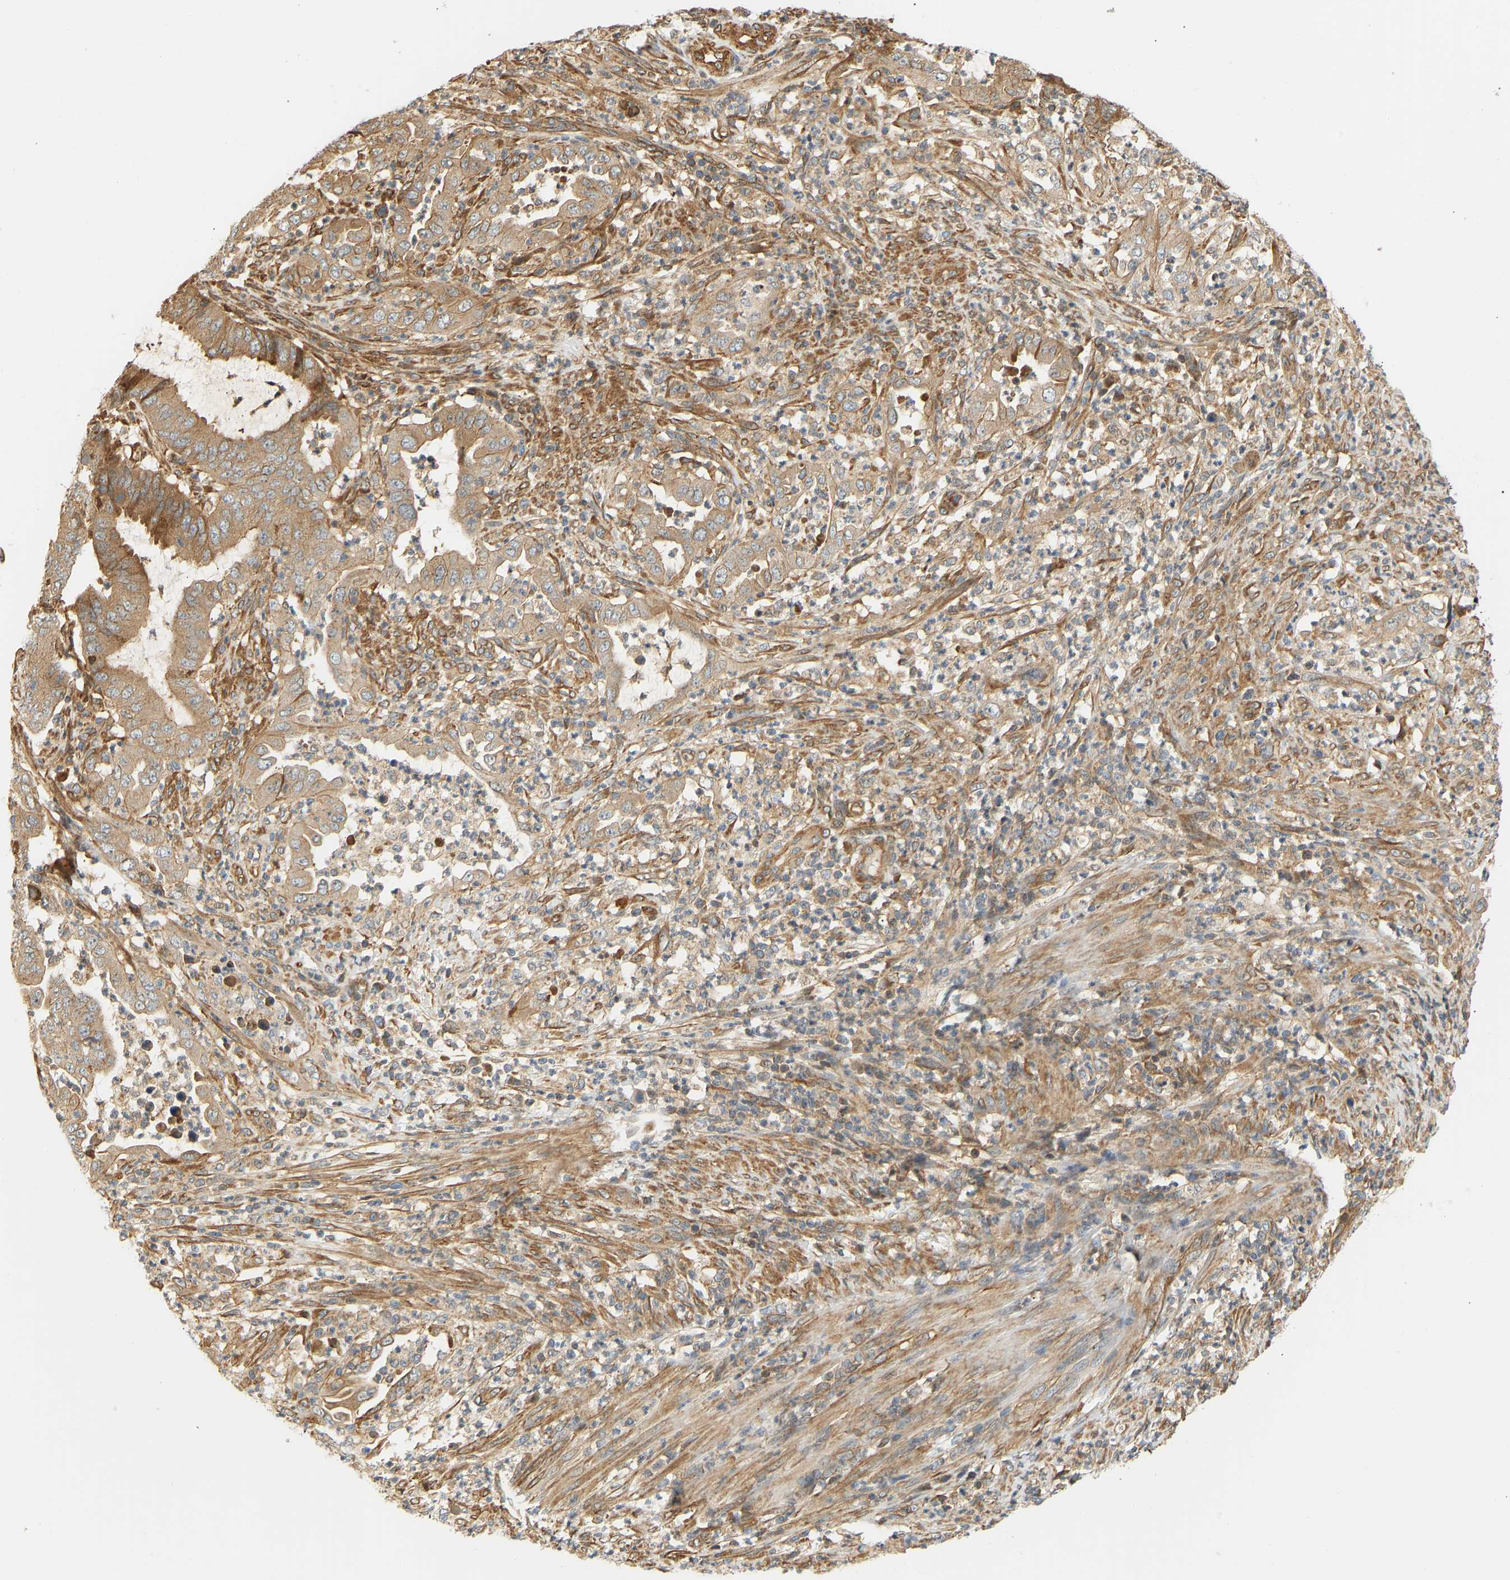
{"staining": {"intensity": "moderate", "quantity": "25%-75%", "location": "cytoplasmic/membranous"}, "tissue": "endometrial cancer", "cell_type": "Tumor cells", "image_type": "cancer", "snomed": [{"axis": "morphology", "description": "Adenocarcinoma, NOS"}, {"axis": "topography", "description": "Endometrium"}], "caption": "Immunohistochemistry (IHC) micrograph of neoplastic tissue: endometrial adenocarcinoma stained using IHC displays medium levels of moderate protein expression localized specifically in the cytoplasmic/membranous of tumor cells, appearing as a cytoplasmic/membranous brown color.", "gene": "CEP57", "patient": {"sex": "female", "age": 70}}